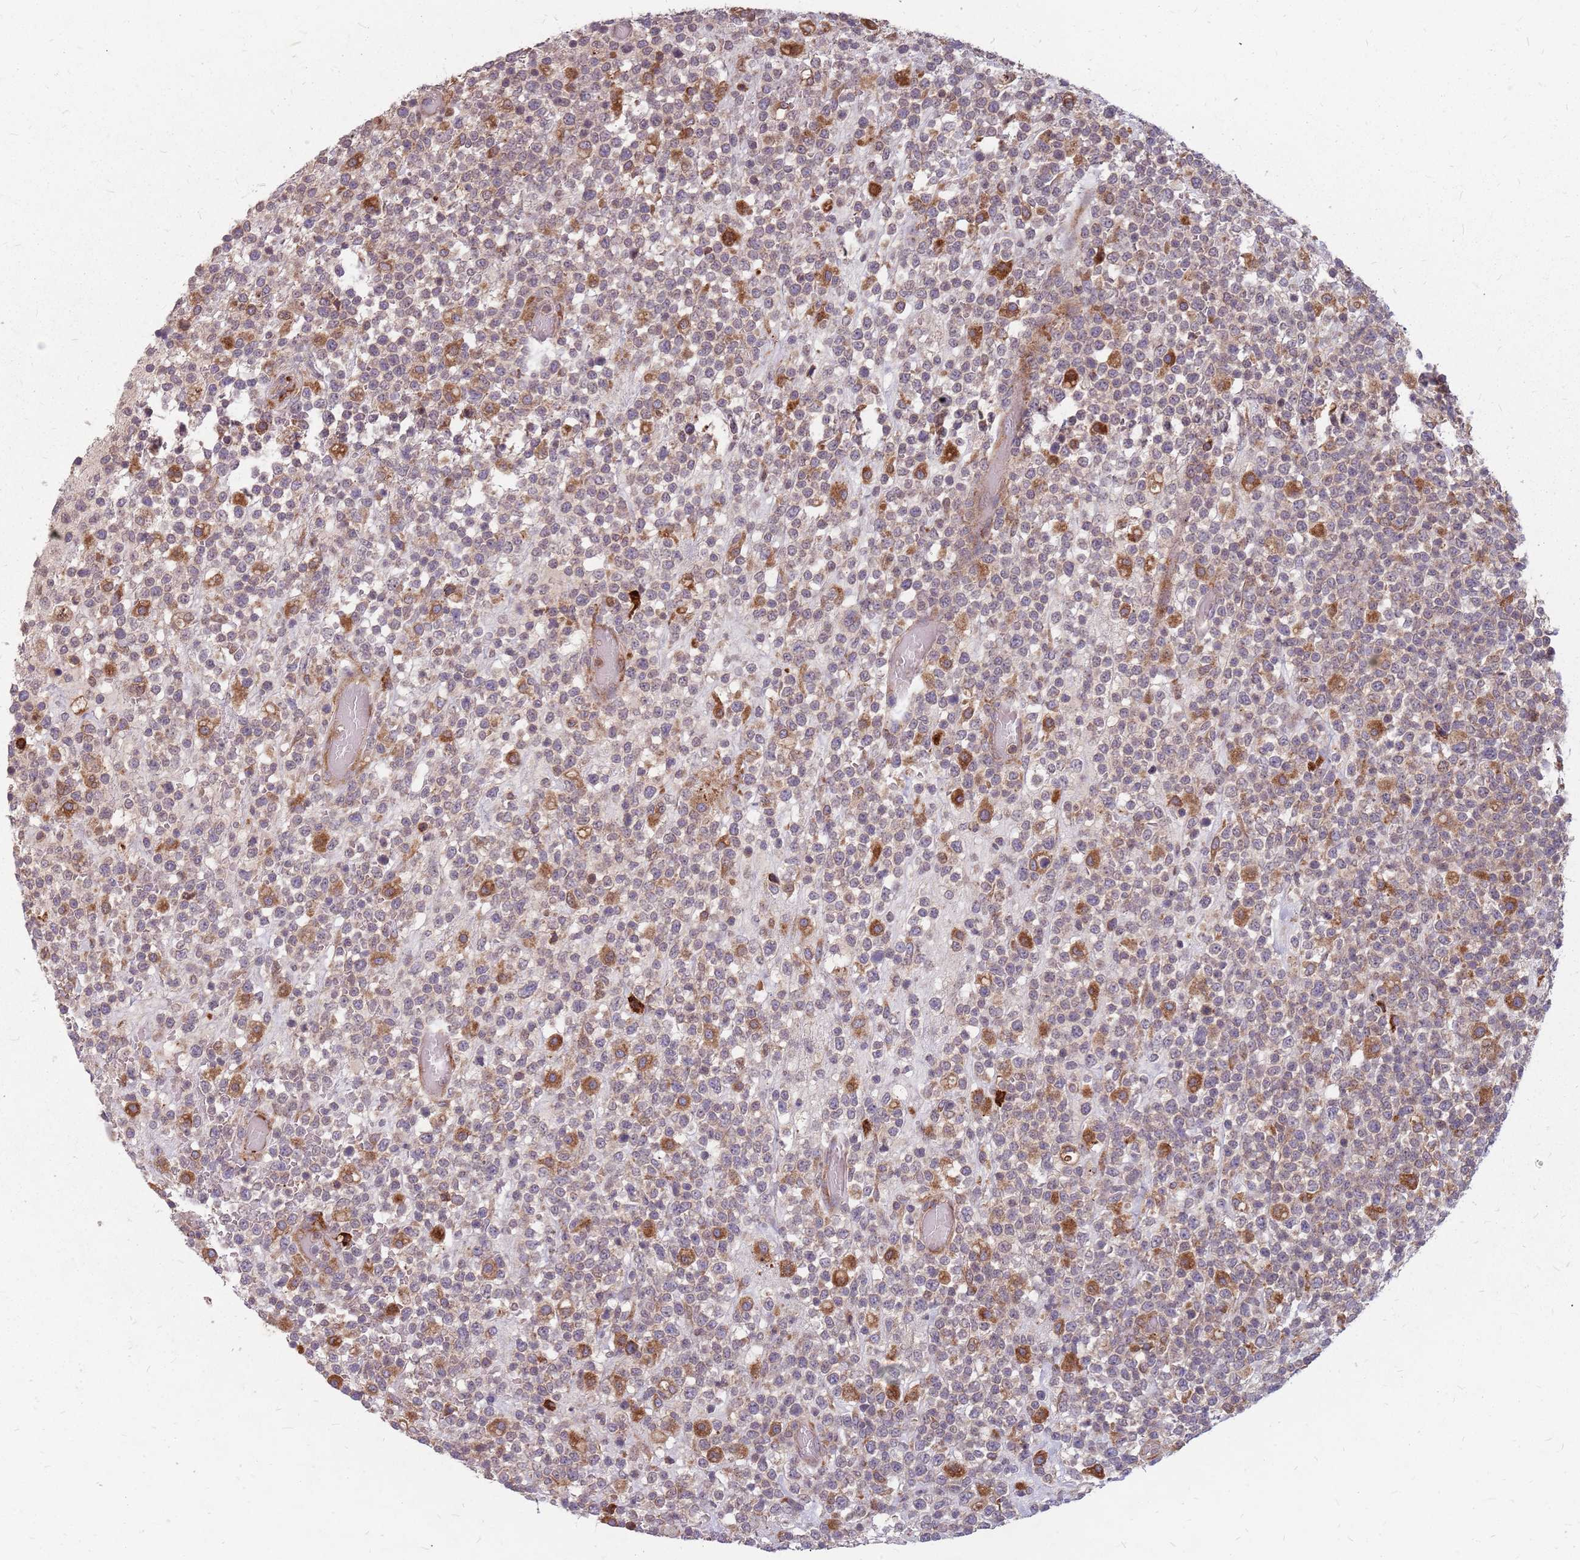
{"staining": {"intensity": "moderate", "quantity": "<25%", "location": "cytoplasmic/membranous"}, "tissue": "lymphoma", "cell_type": "Tumor cells", "image_type": "cancer", "snomed": [{"axis": "morphology", "description": "Malignant lymphoma, non-Hodgkin's type, High grade"}, {"axis": "topography", "description": "Colon"}], "caption": "A brown stain labels moderate cytoplasmic/membranous staining of a protein in human high-grade malignant lymphoma, non-Hodgkin's type tumor cells. (DAB IHC with brightfield microscopy, high magnification).", "gene": "NME4", "patient": {"sex": "female", "age": 53}}